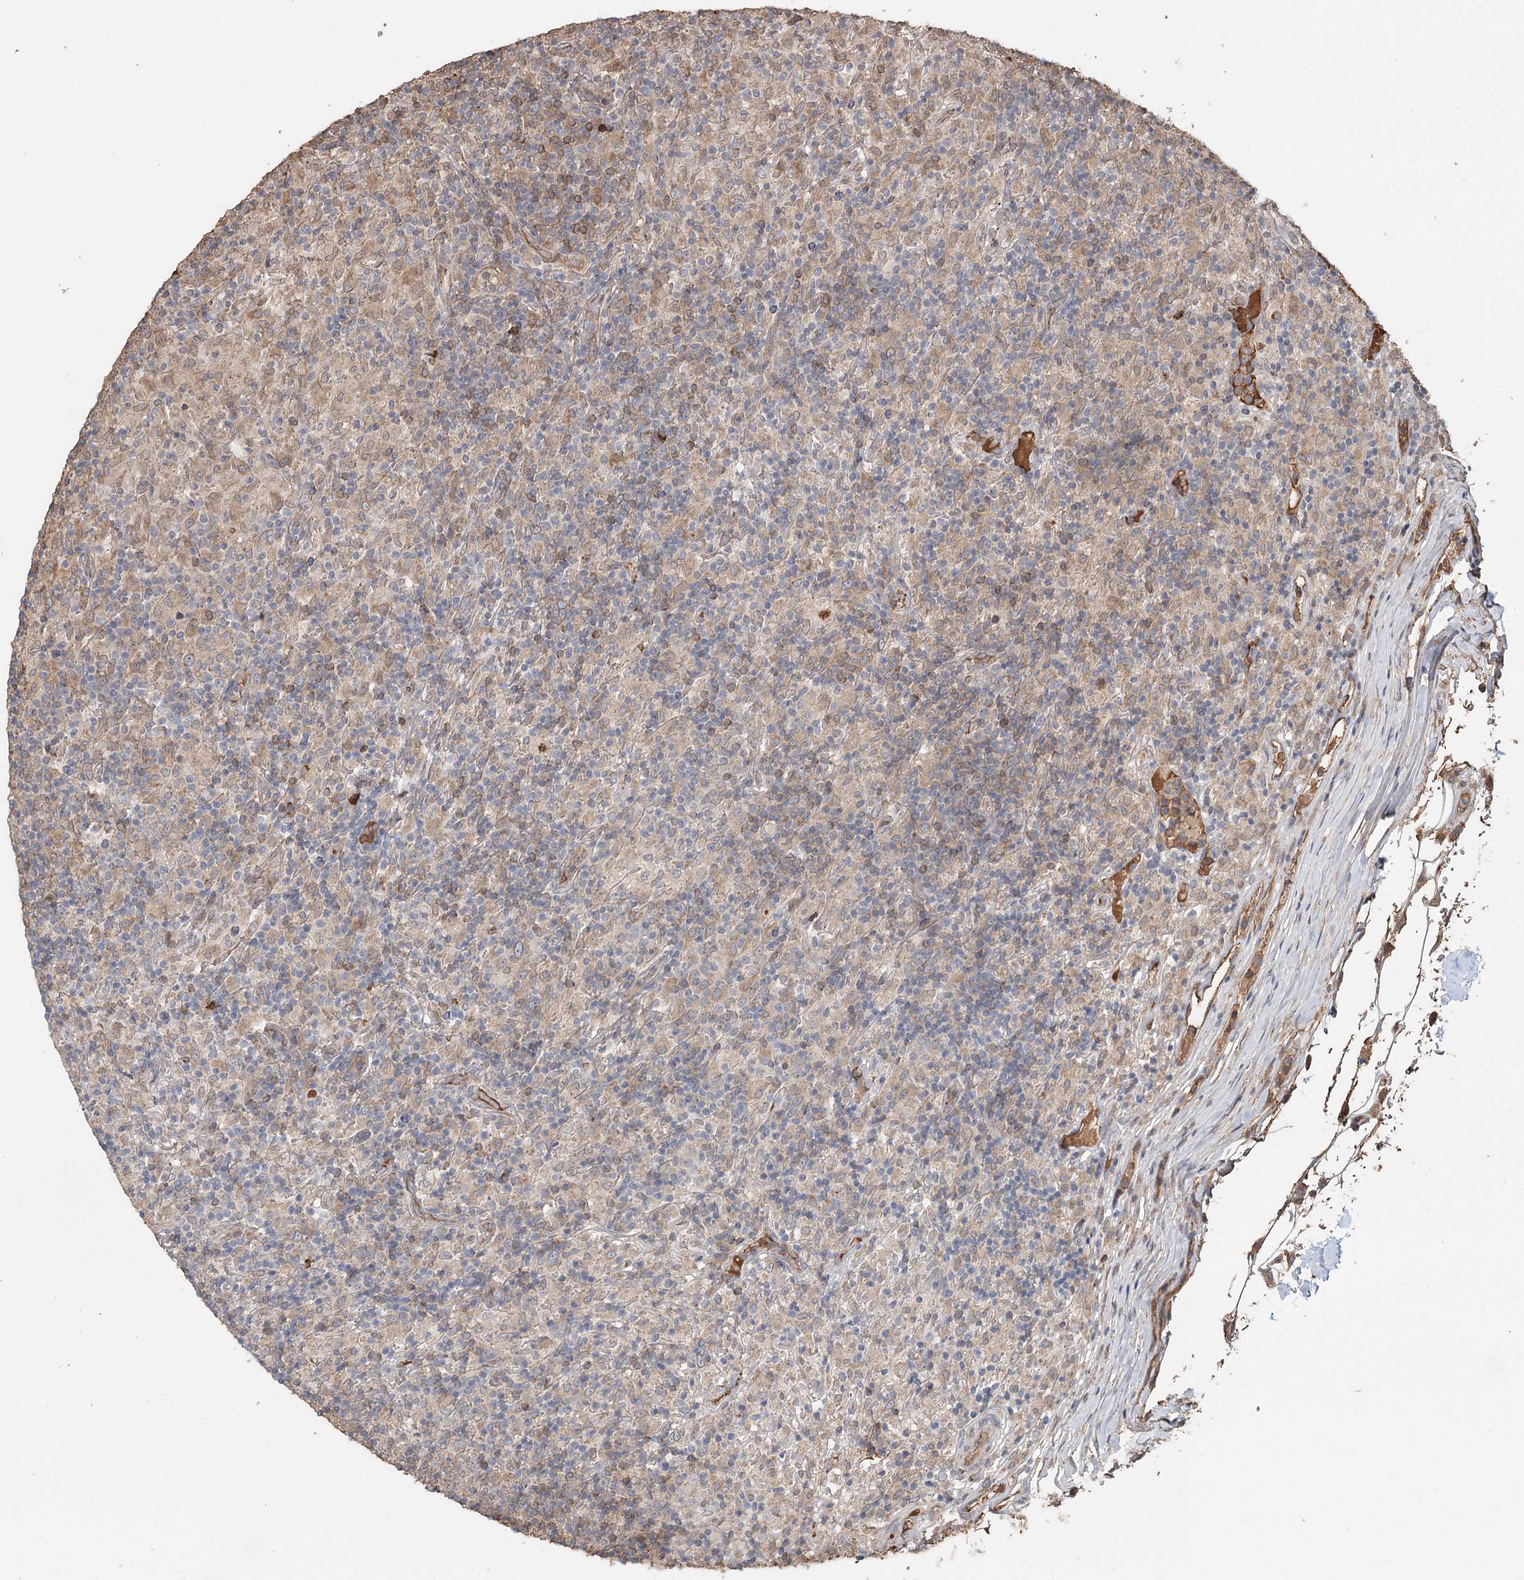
{"staining": {"intensity": "negative", "quantity": "none", "location": "none"}, "tissue": "lymphoma", "cell_type": "Tumor cells", "image_type": "cancer", "snomed": [{"axis": "morphology", "description": "Hodgkin's disease, NOS"}, {"axis": "topography", "description": "Lymph node"}], "caption": "DAB (3,3'-diaminobenzidine) immunohistochemical staining of human lymphoma displays no significant staining in tumor cells.", "gene": "SYVN1", "patient": {"sex": "male", "age": 70}}